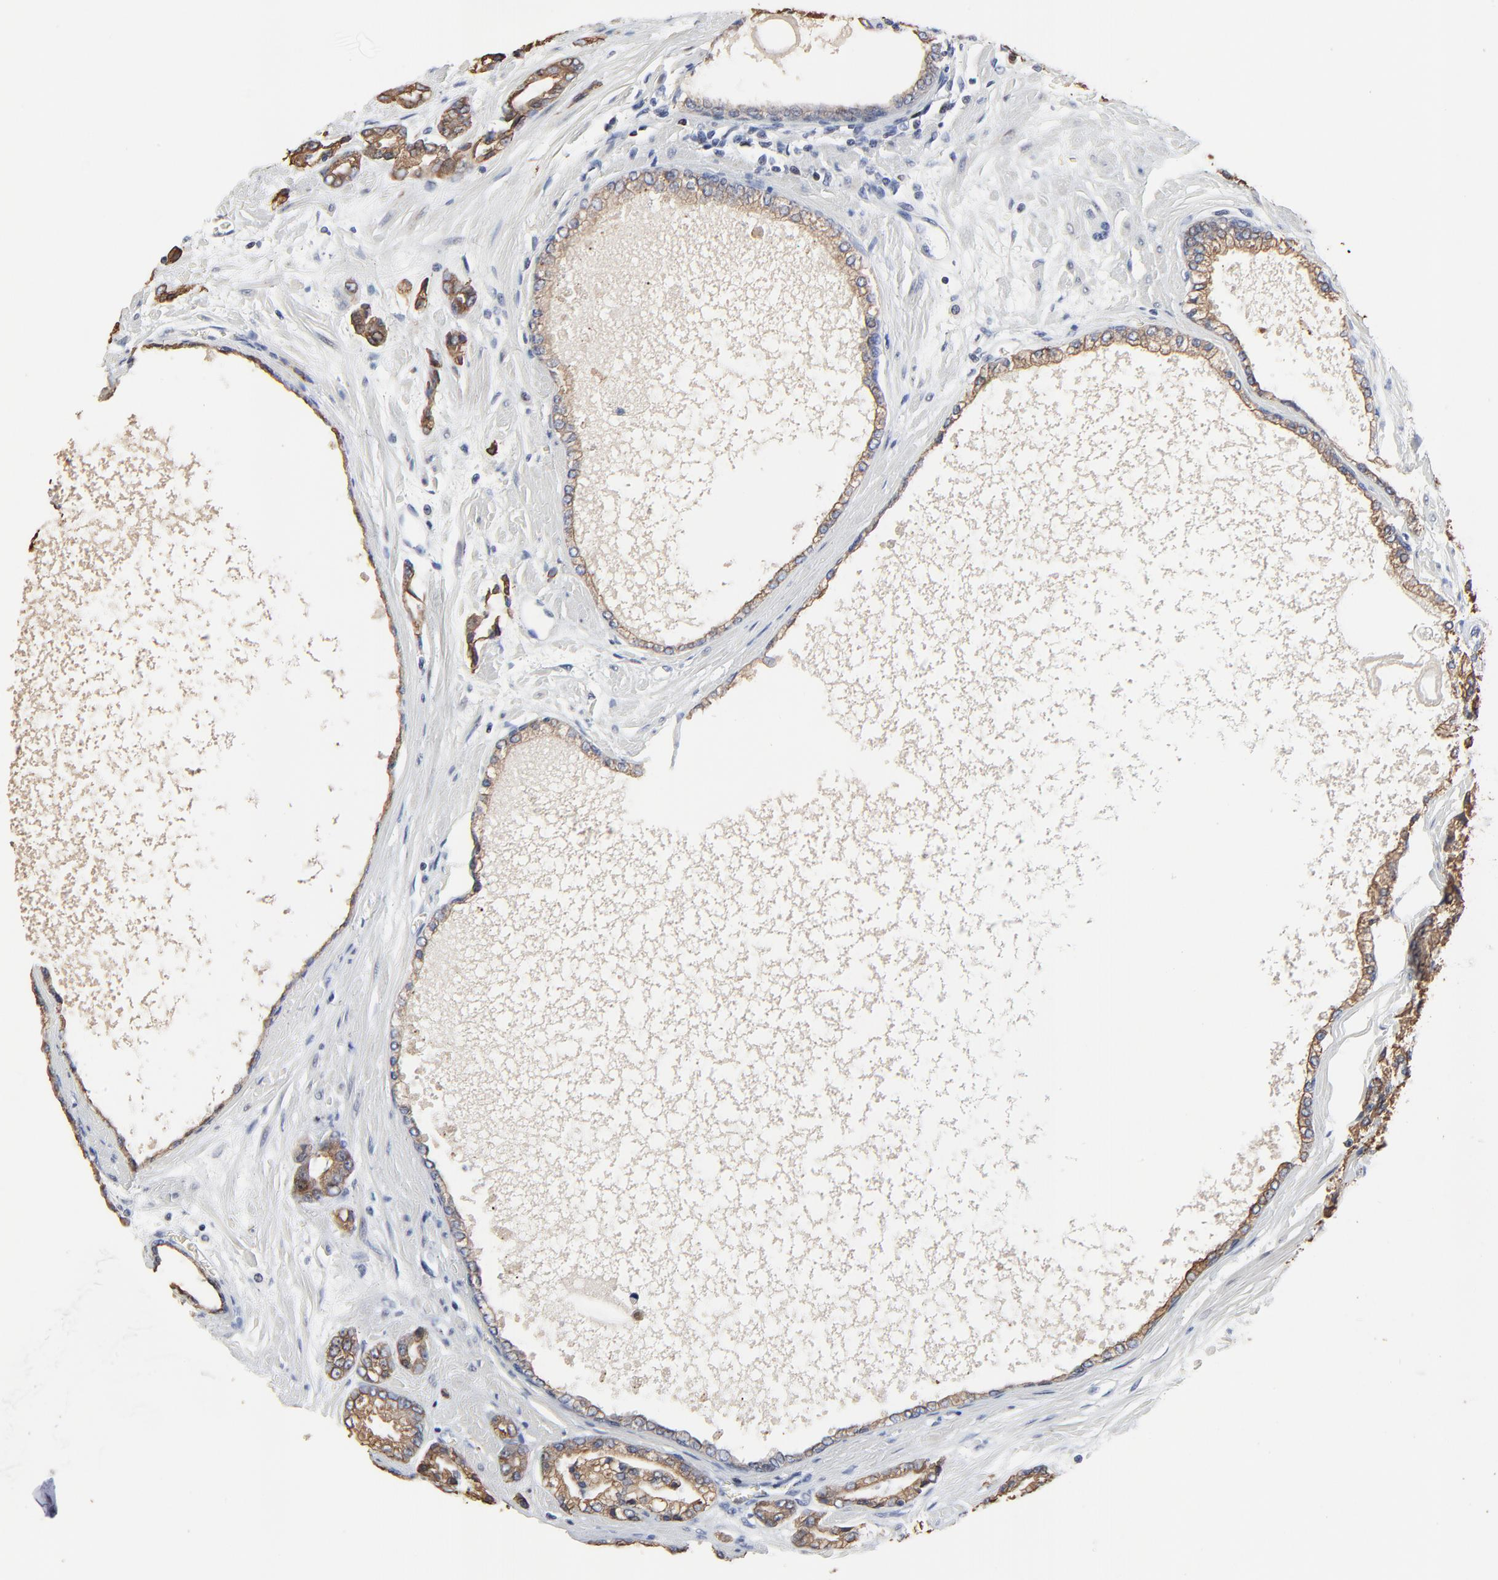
{"staining": {"intensity": "moderate", "quantity": ">75%", "location": "cytoplasmic/membranous"}, "tissue": "prostate cancer", "cell_type": "Tumor cells", "image_type": "cancer", "snomed": [{"axis": "morphology", "description": "Adenocarcinoma, High grade"}, {"axis": "topography", "description": "Prostate"}], "caption": "Brown immunohistochemical staining in prostate adenocarcinoma (high-grade) displays moderate cytoplasmic/membranous staining in about >75% of tumor cells.", "gene": "LNX1", "patient": {"sex": "male", "age": 71}}